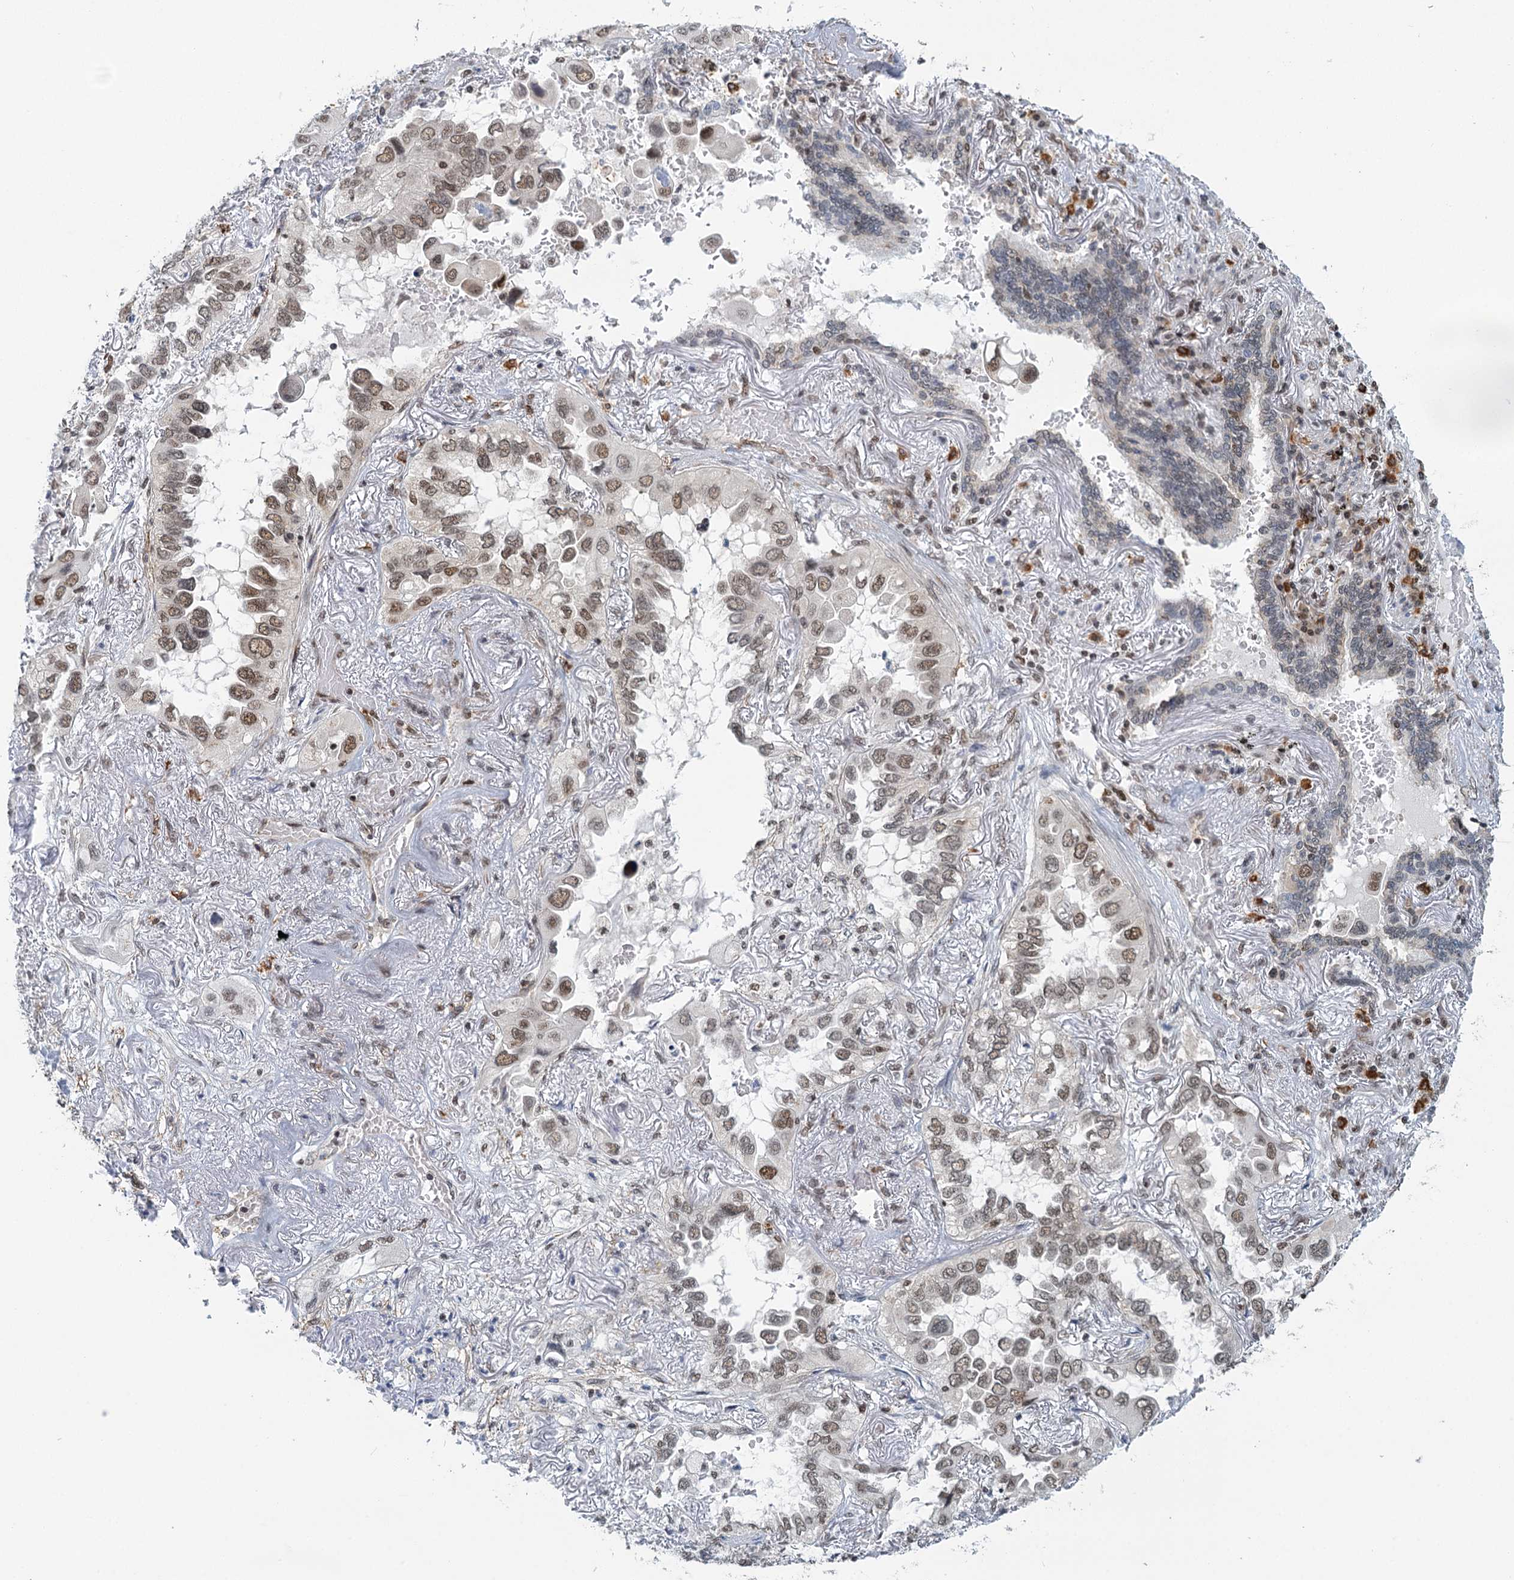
{"staining": {"intensity": "moderate", "quantity": ">75%", "location": "nuclear"}, "tissue": "lung cancer", "cell_type": "Tumor cells", "image_type": "cancer", "snomed": [{"axis": "morphology", "description": "Adenocarcinoma, NOS"}, {"axis": "topography", "description": "Lung"}], "caption": "Protein staining of lung adenocarcinoma tissue shows moderate nuclear positivity in approximately >75% of tumor cells.", "gene": "GPATCH11", "patient": {"sex": "female", "age": 76}}